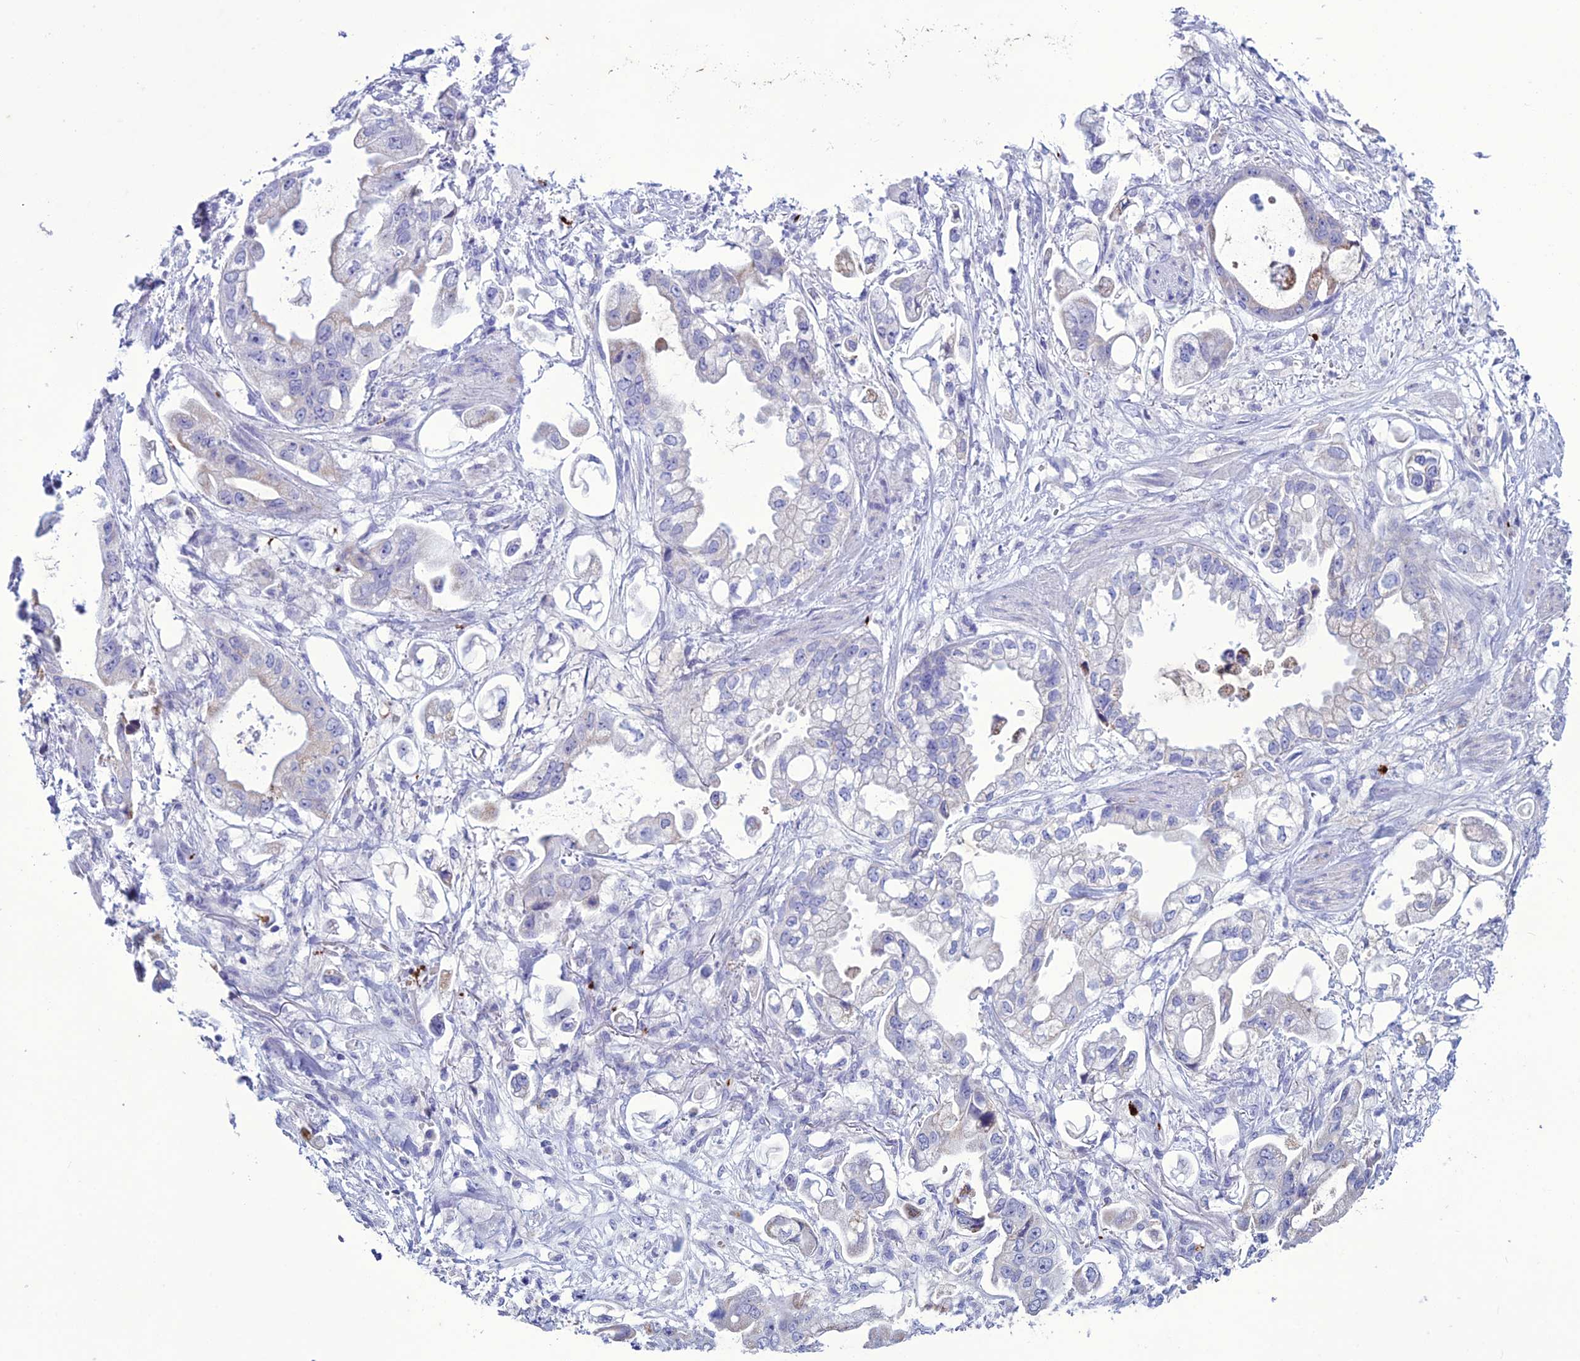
{"staining": {"intensity": "weak", "quantity": "<25%", "location": "cytoplasmic/membranous"}, "tissue": "stomach cancer", "cell_type": "Tumor cells", "image_type": "cancer", "snomed": [{"axis": "morphology", "description": "Adenocarcinoma, NOS"}, {"axis": "topography", "description": "Stomach"}], "caption": "Tumor cells show no significant staining in stomach cancer (adenocarcinoma). Nuclei are stained in blue.", "gene": "C21orf140", "patient": {"sex": "male", "age": 62}}